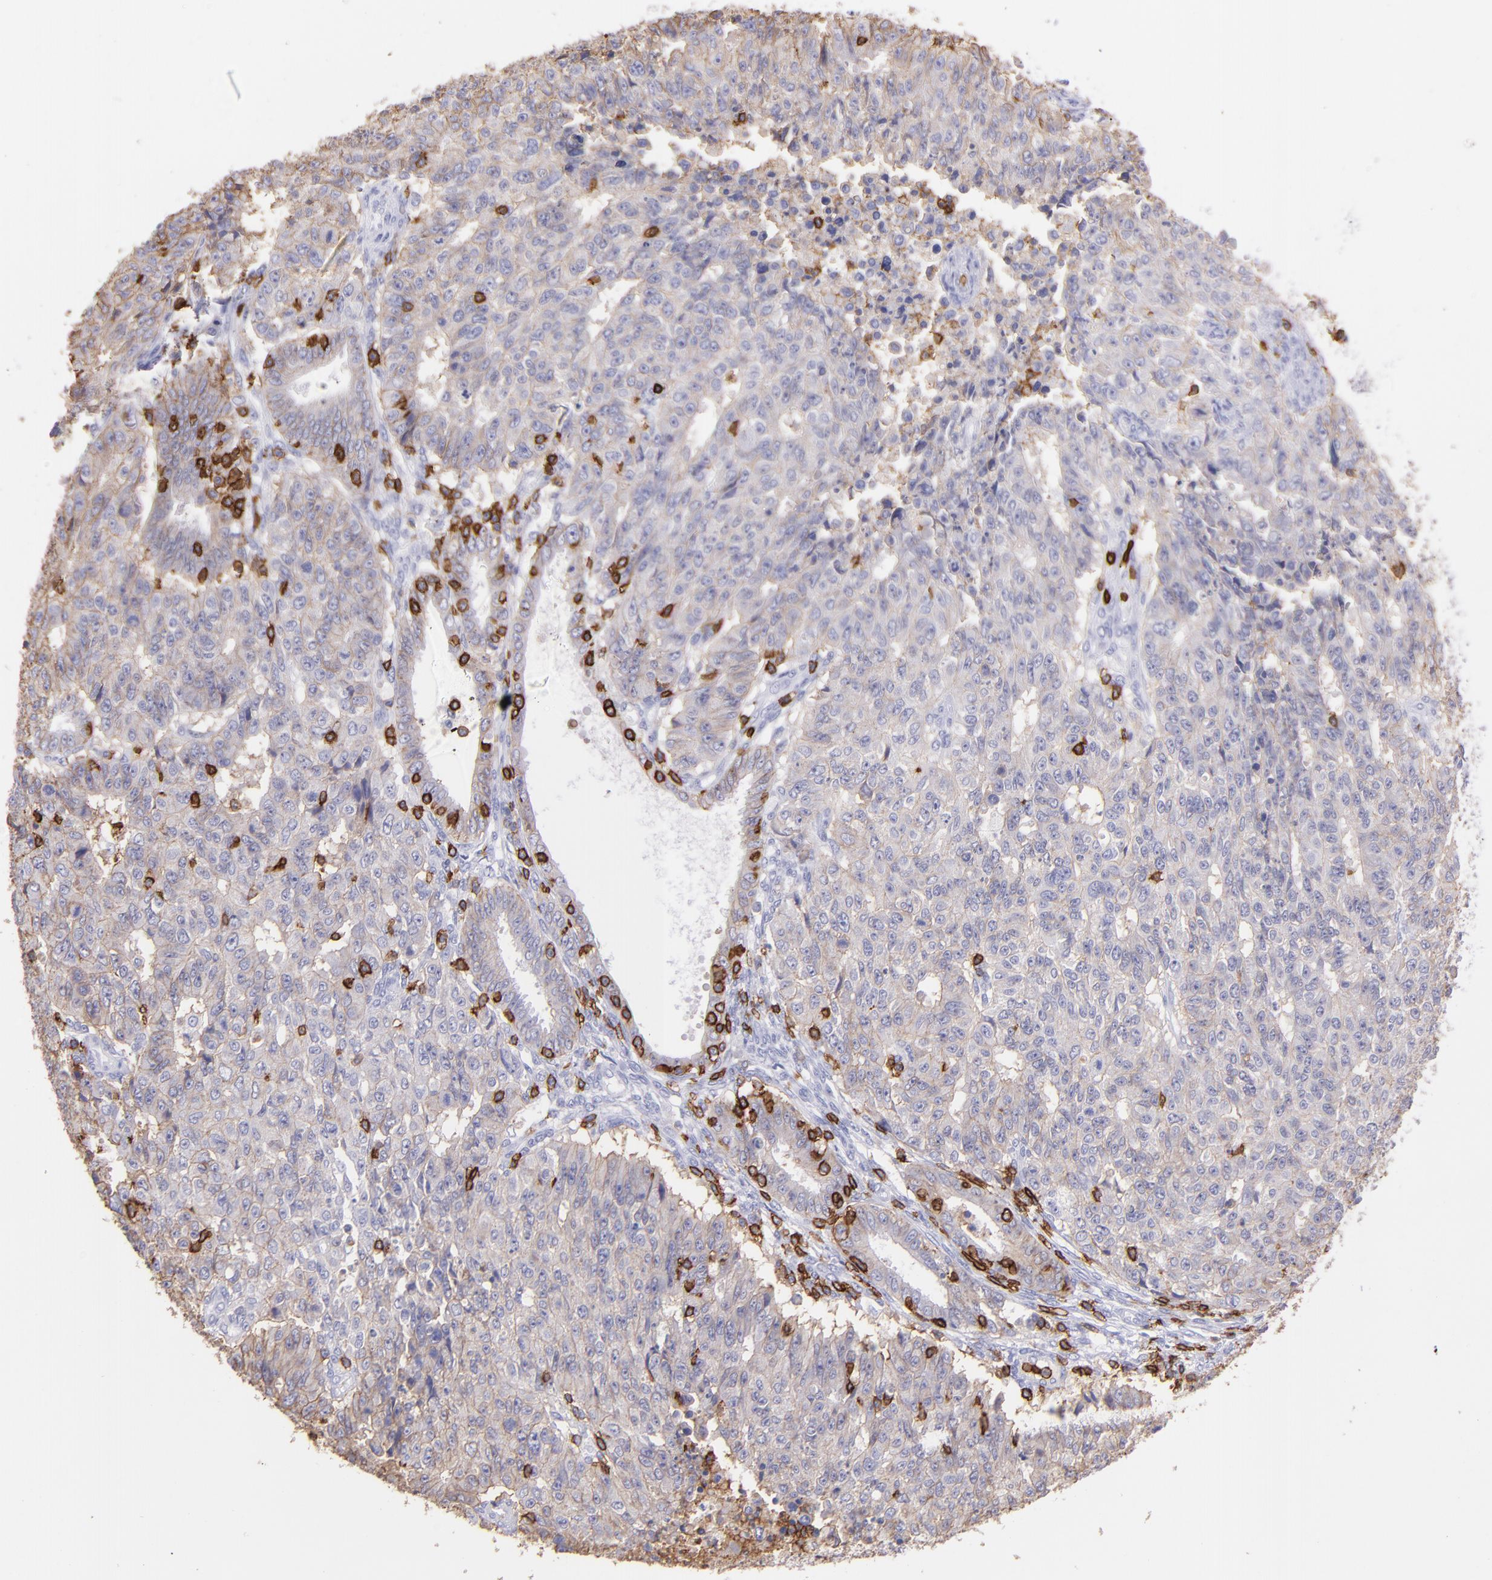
{"staining": {"intensity": "weak", "quantity": "25%-75%", "location": "cytoplasmic/membranous"}, "tissue": "endometrial cancer", "cell_type": "Tumor cells", "image_type": "cancer", "snomed": [{"axis": "morphology", "description": "Adenocarcinoma, NOS"}, {"axis": "topography", "description": "Endometrium"}], "caption": "Human endometrial cancer (adenocarcinoma) stained with a protein marker displays weak staining in tumor cells.", "gene": "SPN", "patient": {"sex": "female", "age": 42}}